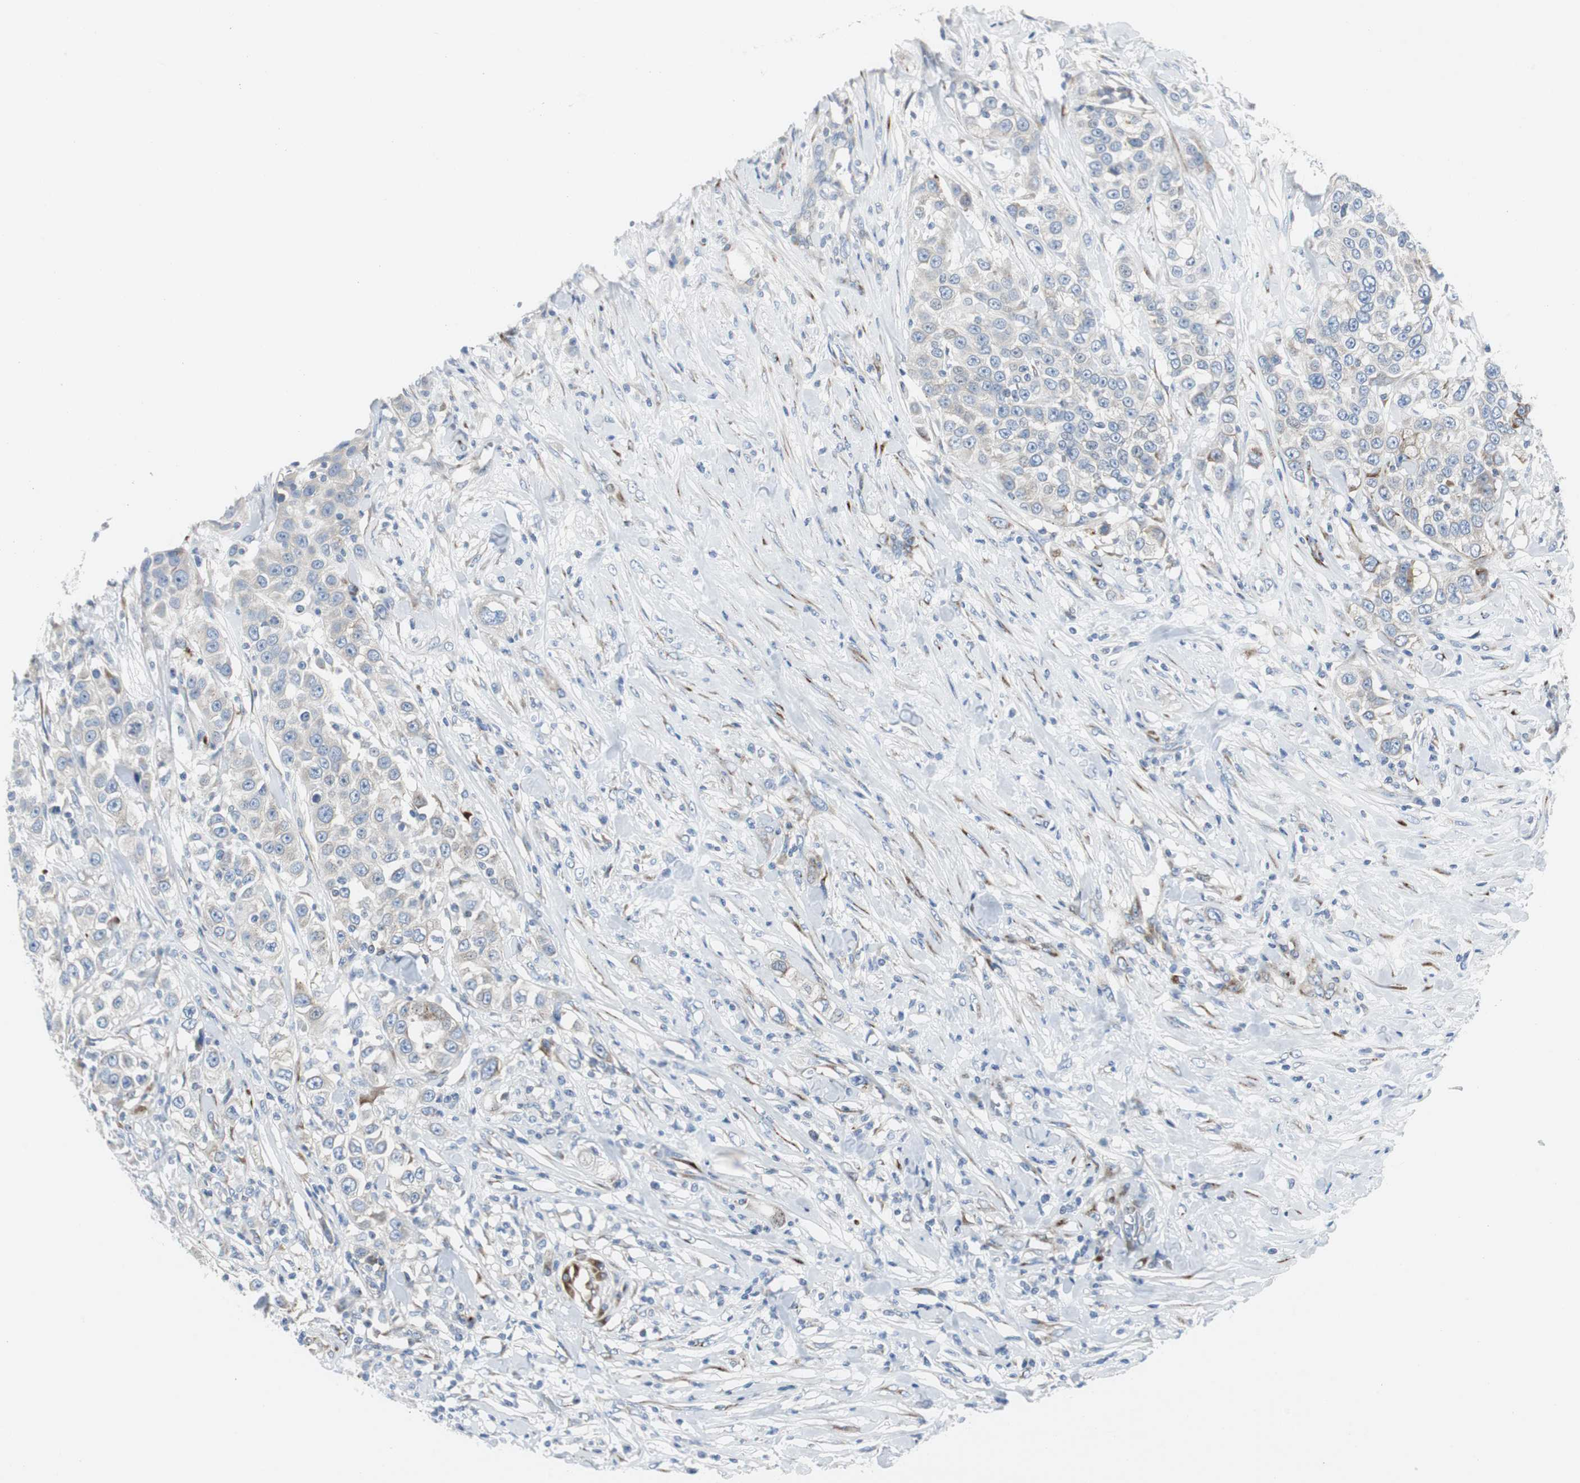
{"staining": {"intensity": "weak", "quantity": "<25%", "location": "cytoplasmic/membranous"}, "tissue": "urothelial cancer", "cell_type": "Tumor cells", "image_type": "cancer", "snomed": [{"axis": "morphology", "description": "Urothelial carcinoma, High grade"}, {"axis": "topography", "description": "Urinary bladder"}], "caption": "Tumor cells show no significant protein expression in urothelial cancer.", "gene": "BBC3", "patient": {"sex": "female", "age": 80}}